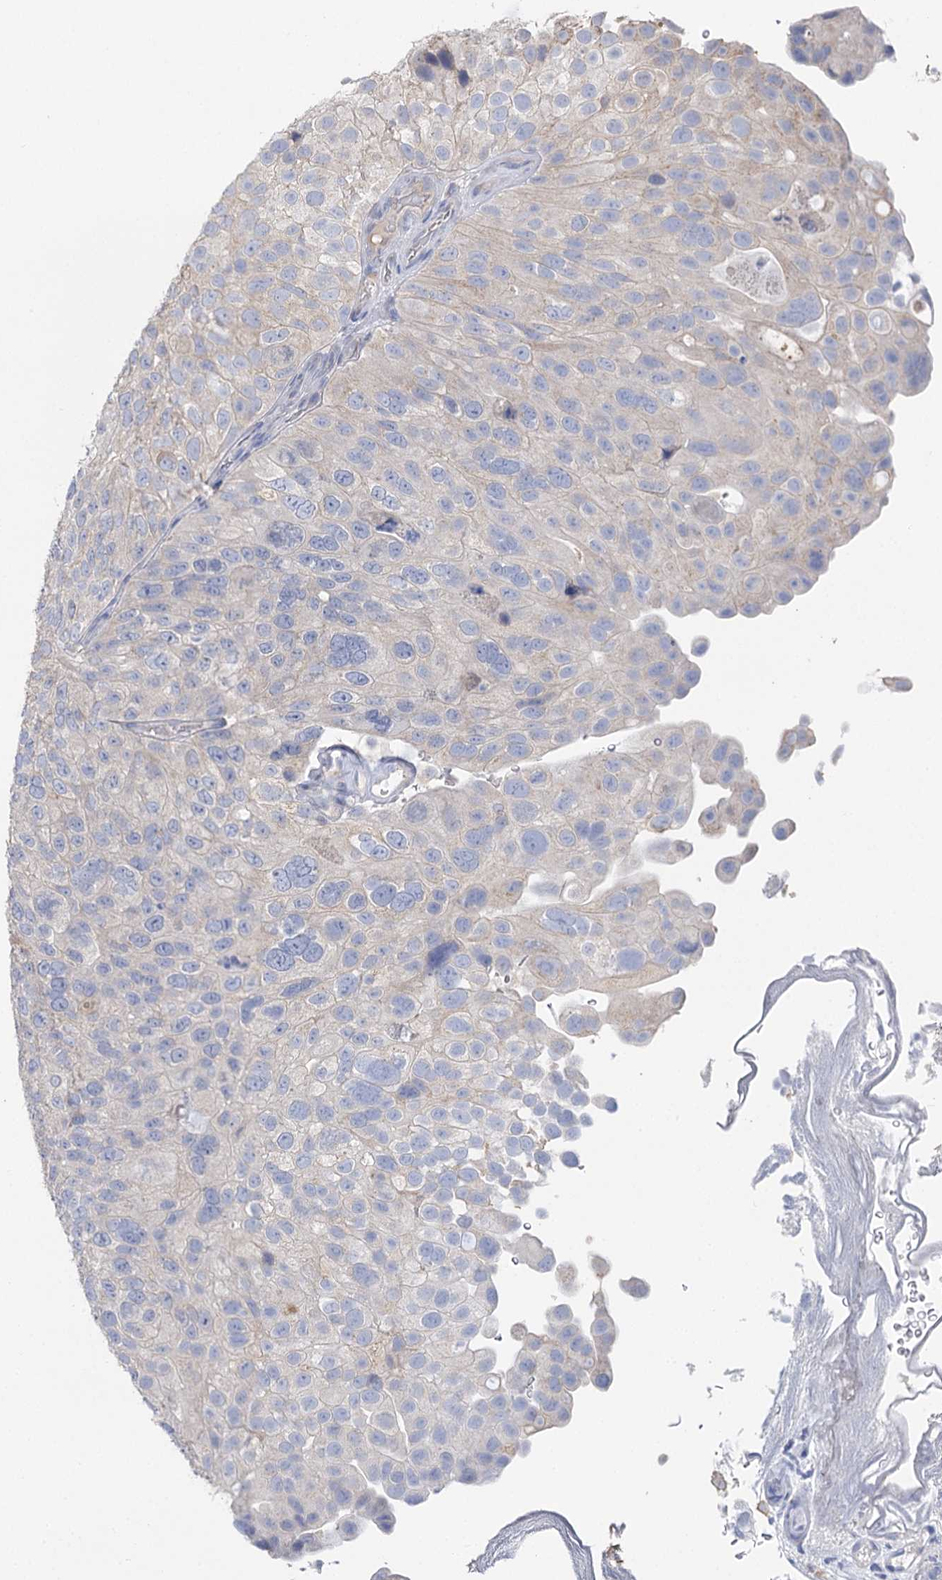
{"staining": {"intensity": "negative", "quantity": "none", "location": "none"}, "tissue": "urothelial cancer", "cell_type": "Tumor cells", "image_type": "cancer", "snomed": [{"axis": "morphology", "description": "Urothelial carcinoma, Low grade"}, {"axis": "topography", "description": "Urinary bladder"}], "caption": "DAB (3,3'-diaminobenzidine) immunohistochemical staining of human urothelial carcinoma (low-grade) reveals no significant staining in tumor cells. Brightfield microscopy of IHC stained with DAB (brown) and hematoxylin (blue), captured at high magnification.", "gene": "IL1RAP", "patient": {"sex": "male", "age": 78}}